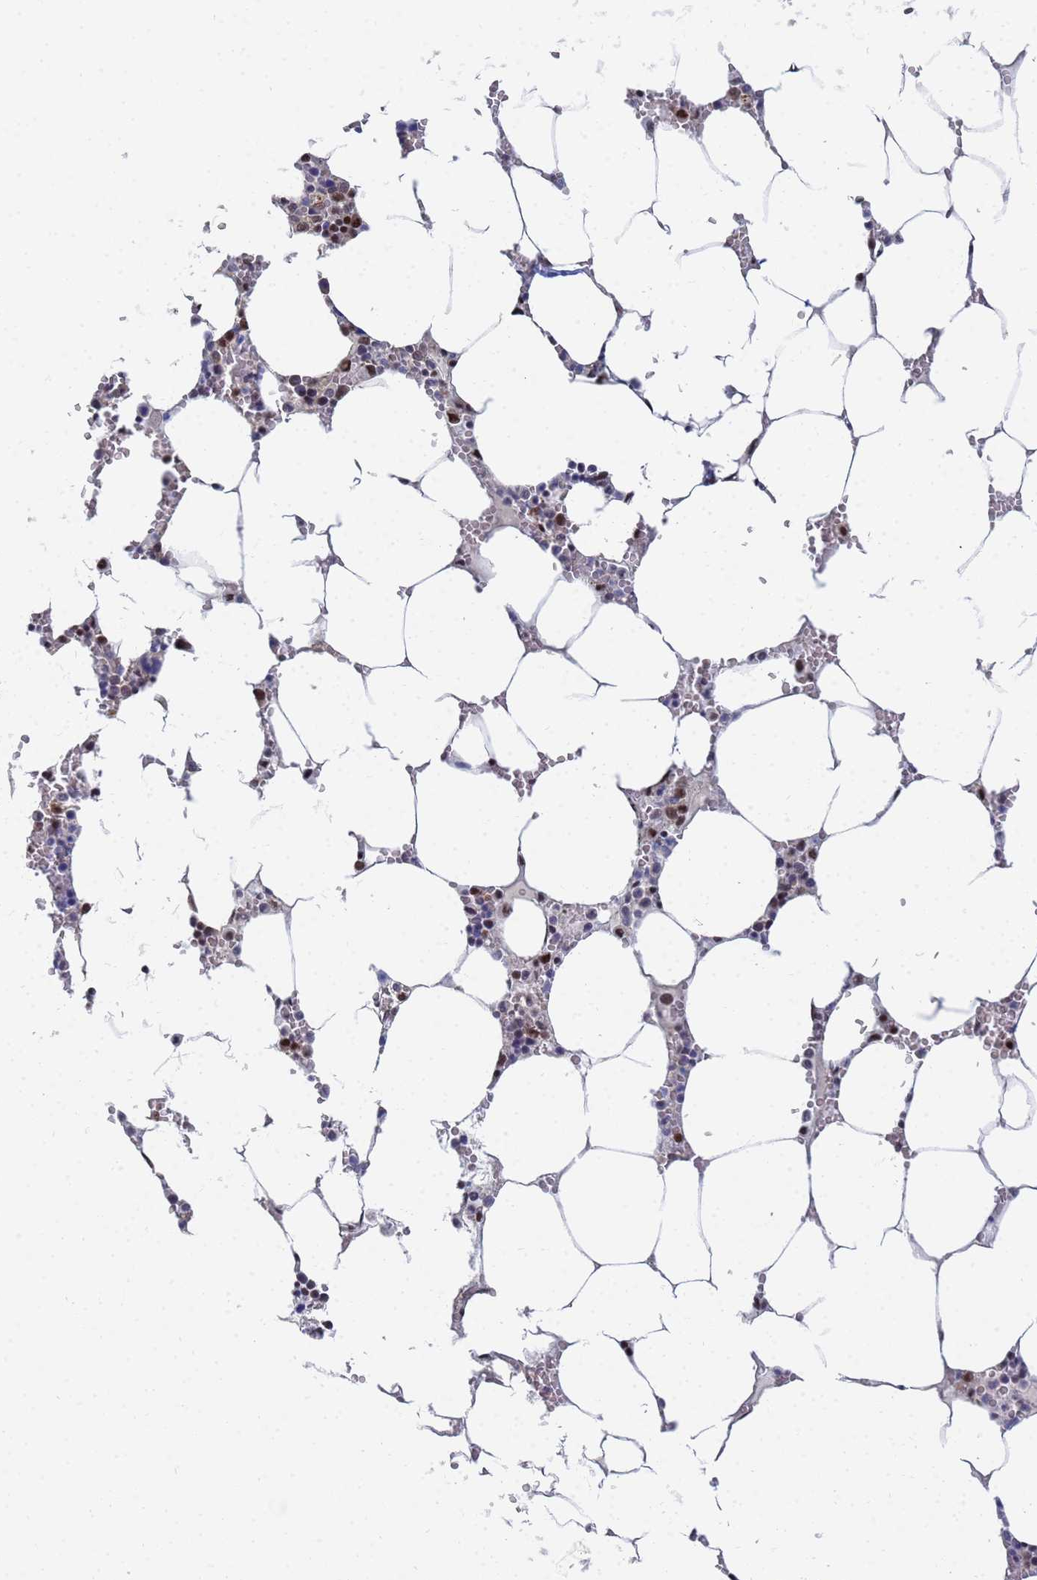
{"staining": {"intensity": "moderate", "quantity": "<25%", "location": "nuclear"}, "tissue": "bone marrow", "cell_type": "Hematopoietic cells", "image_type": "normal", "snomed": [{"axis": "morphology", "description": "Normal tissue, NOS"}, {"axis": "topography", "description": "Bone marrow"}], "caption": "Moderate nuclear expression for a protein is identified in approximately <25% of hematopoietic cells of normal bone marrow using immunohistochemistry (IHC).", "gene": "AP5Z1", "patient": {"sex": "male", "age": 70}}